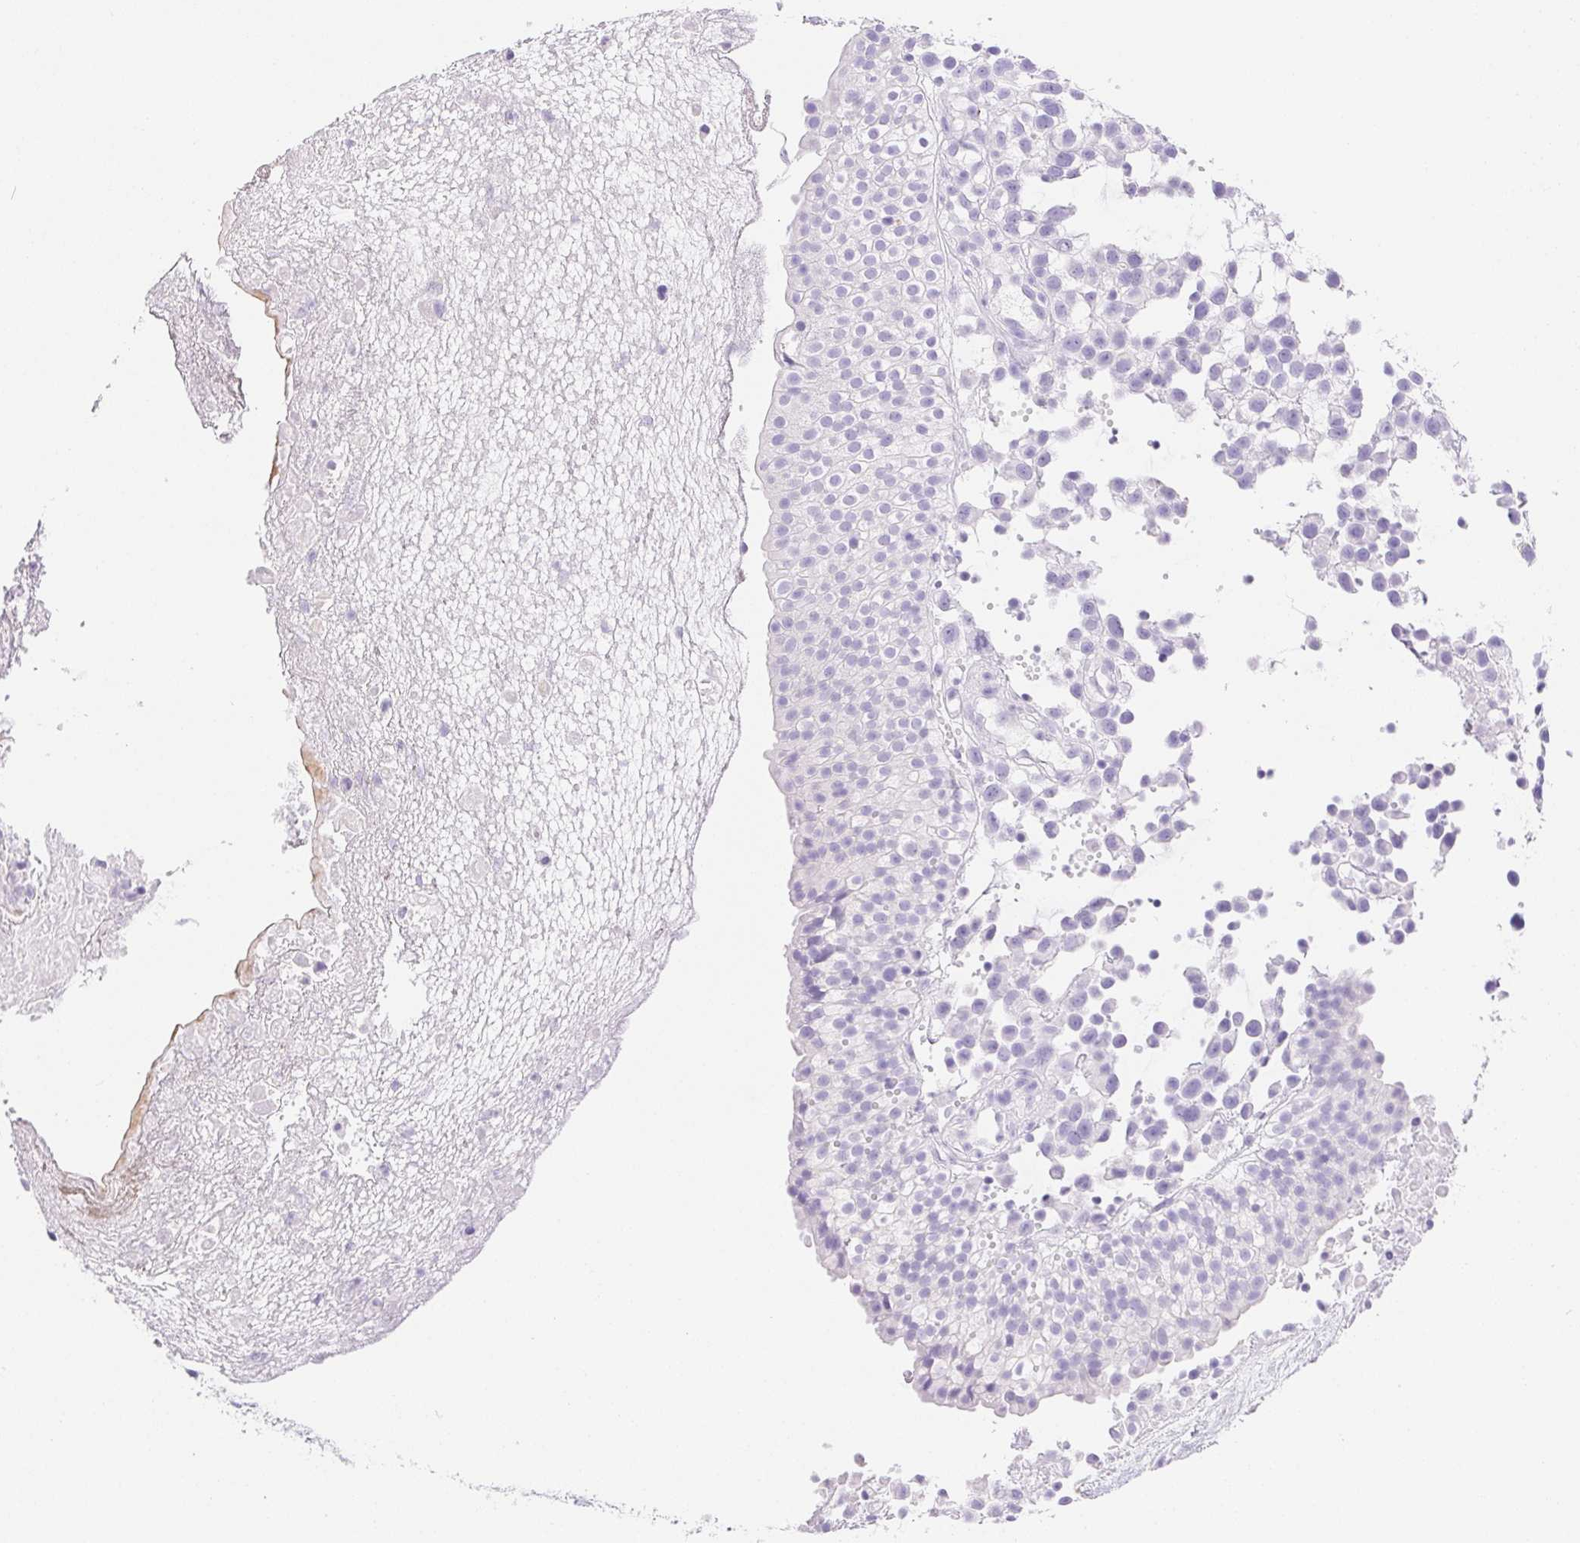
{"staining": {"intensity": "negative", "quantity": "none", "location": "none"}, "tissue": "urothelial cancer", "cell_type": "Tumor cells", "image_type": "cancer", "snomed": [{"axis": "morphology", "description": "Urothelial carcinoma, High grade"}, {"axis": "topography", "description": "Urinary bladder"}], "caption": "Immunohistochemical staining of human urothelial cancer exhibits no significant expression in tumor cells.", "gene": "PNLIP", "patient": {"sex": "male", "age": 56}}